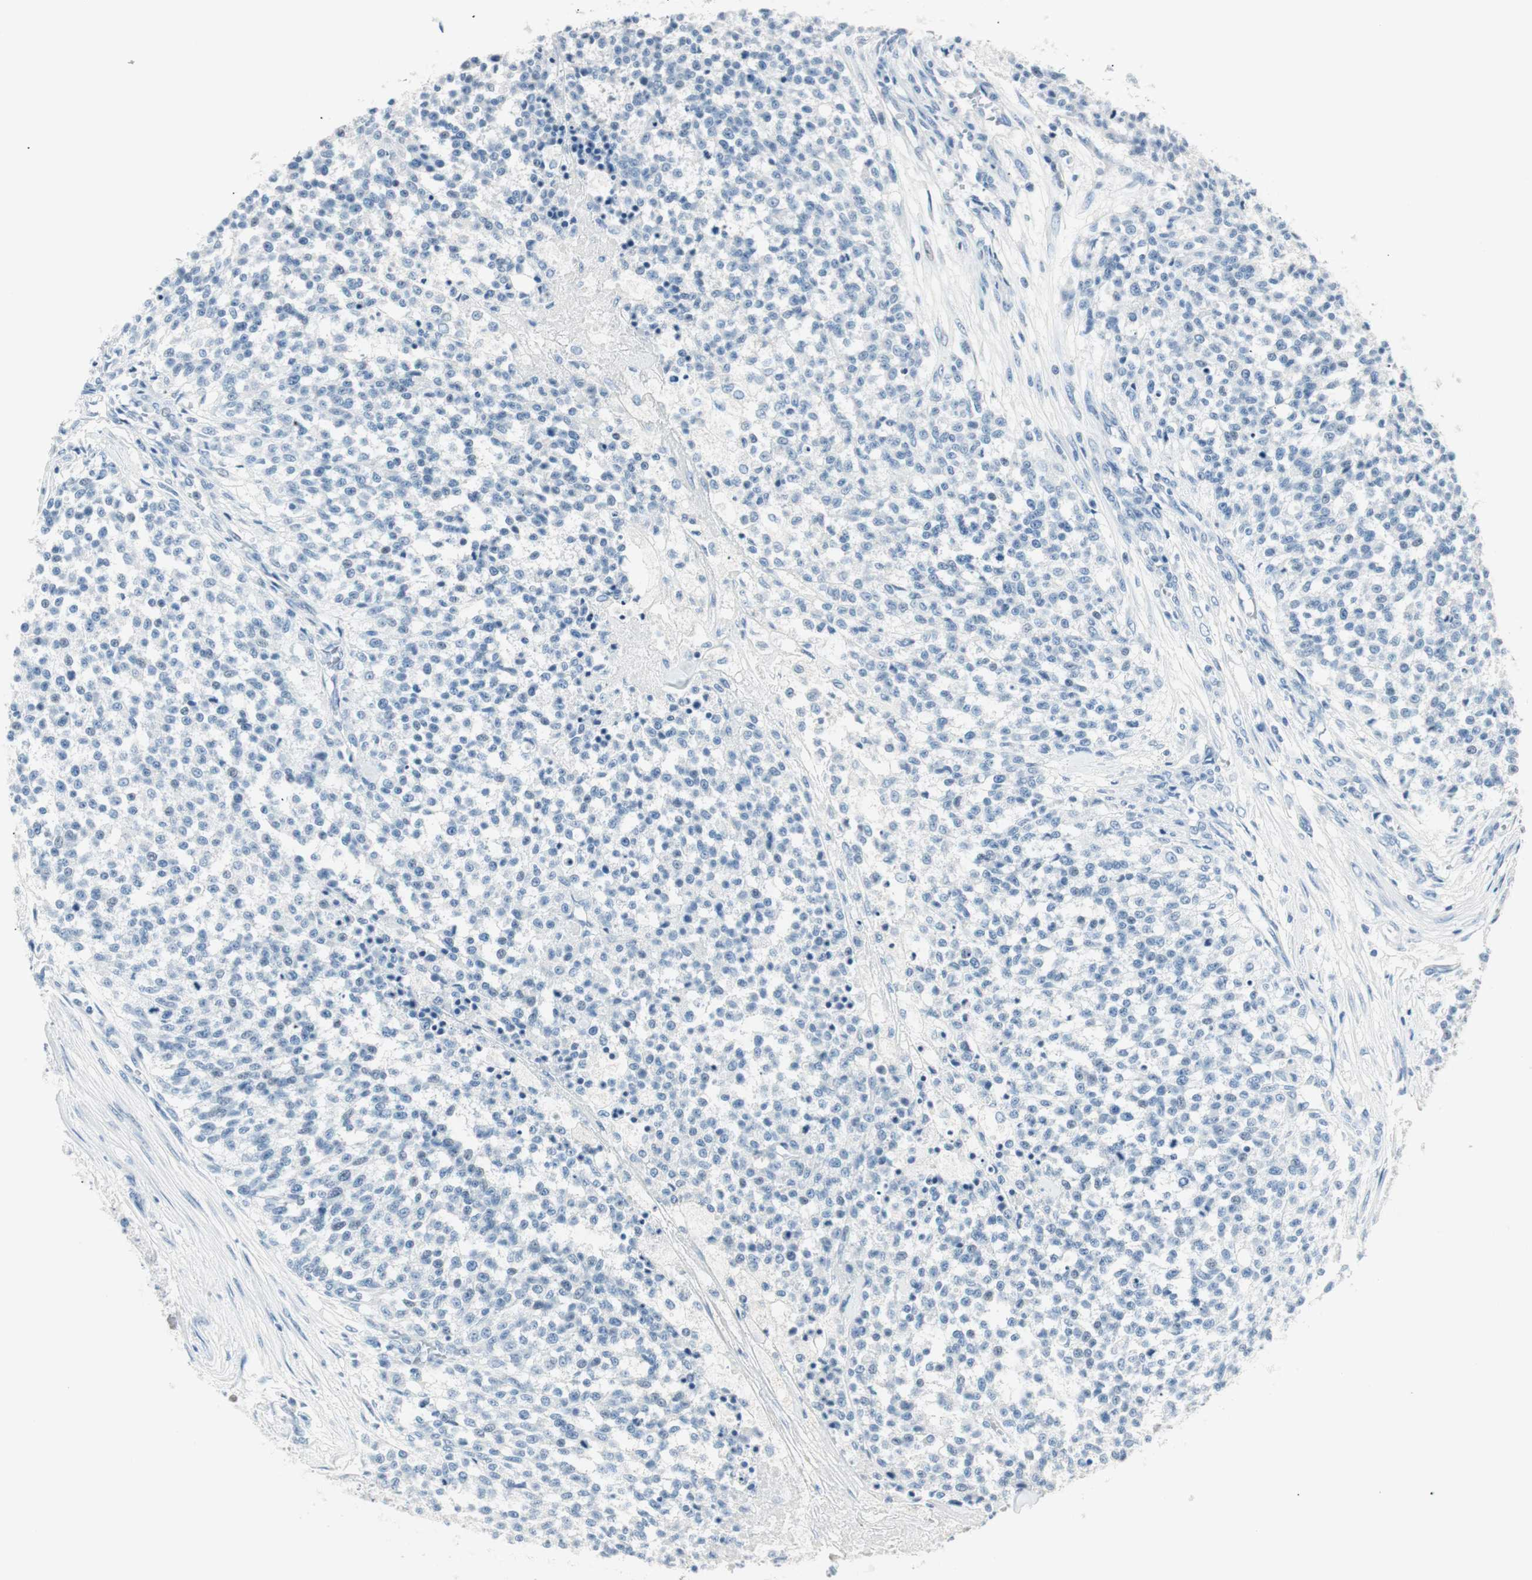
{"staining": {"intensity": "negative", "quantity": "none", "location": "none"}, "tissue": "testis cancer", "cell_type": "Tumor cells", "image_type": "cancer", "snomed": [{"axis": "morphology", "description": "Seminoma, NOS"}, {"axis": "topography", "description": "Testis"}], "caption": "The micrograph exhibits no significant positivity in tumor cells of testis cancer (seminoma).", "gene": "HOXB13", "patient": {"sex": "male", "age": 59}}